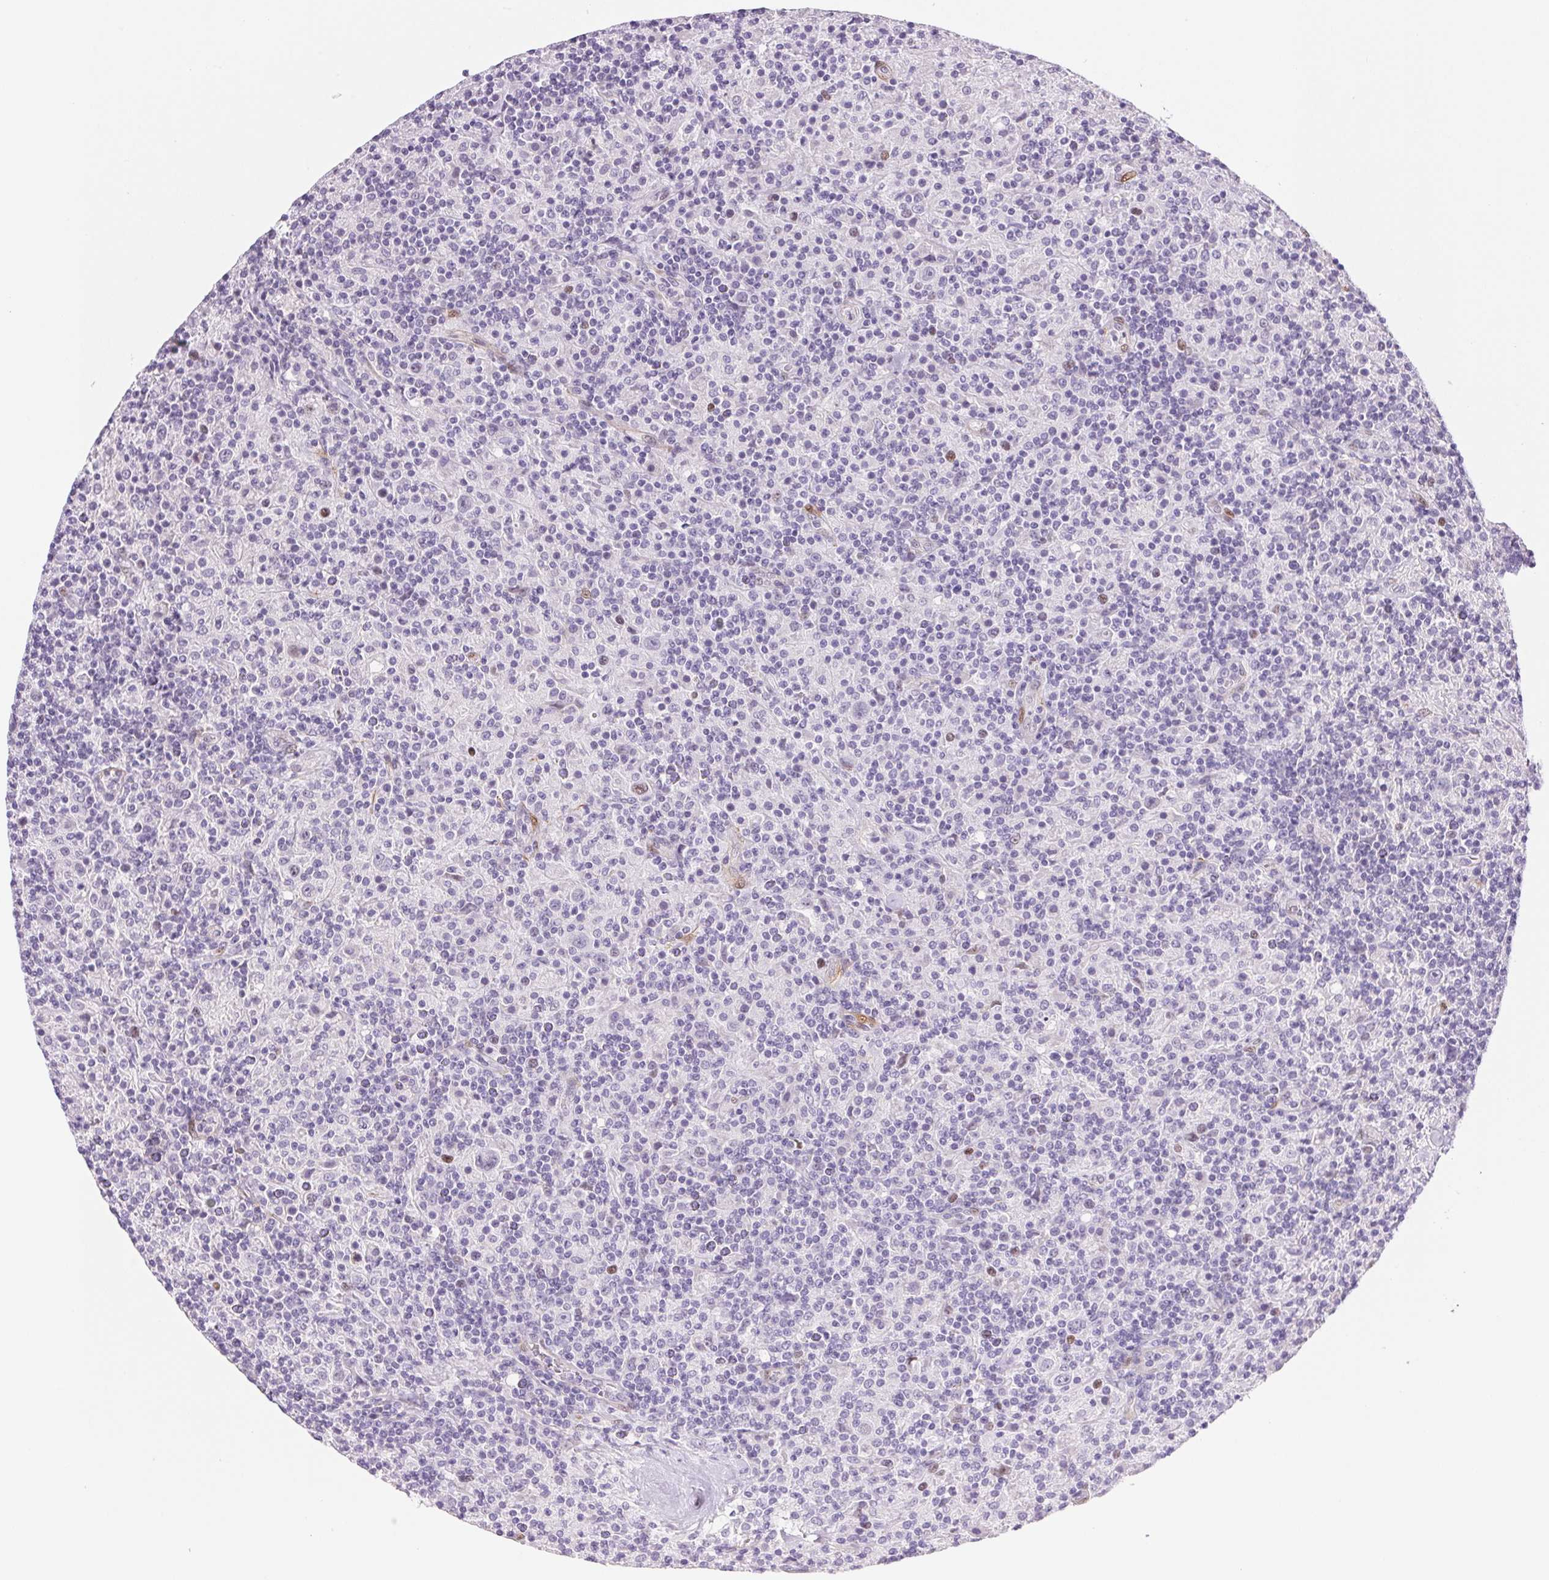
{"staining": {"intensity": "negative", "quantity": "none", "location": "none"}, "tissue": "lymphoma", "cell_type": "Tumor cells", "image_type": "cancer", "snomed": [{"axis": "morphology", "description": "Hodgkin's disease, NOS"}, {"axis": "topography", "description": "Lymph node"}], "caption": "Protein analysis of lymphoma exhibits no significant positivity in tumor cells. The staining is performed using DAB (3,3'-diaminobenzidine) brown chromogen with nuclei counter-stained in using hematoxylin.", "gene": "SMTN", "patient": {"sex": "male", "age": 70}}